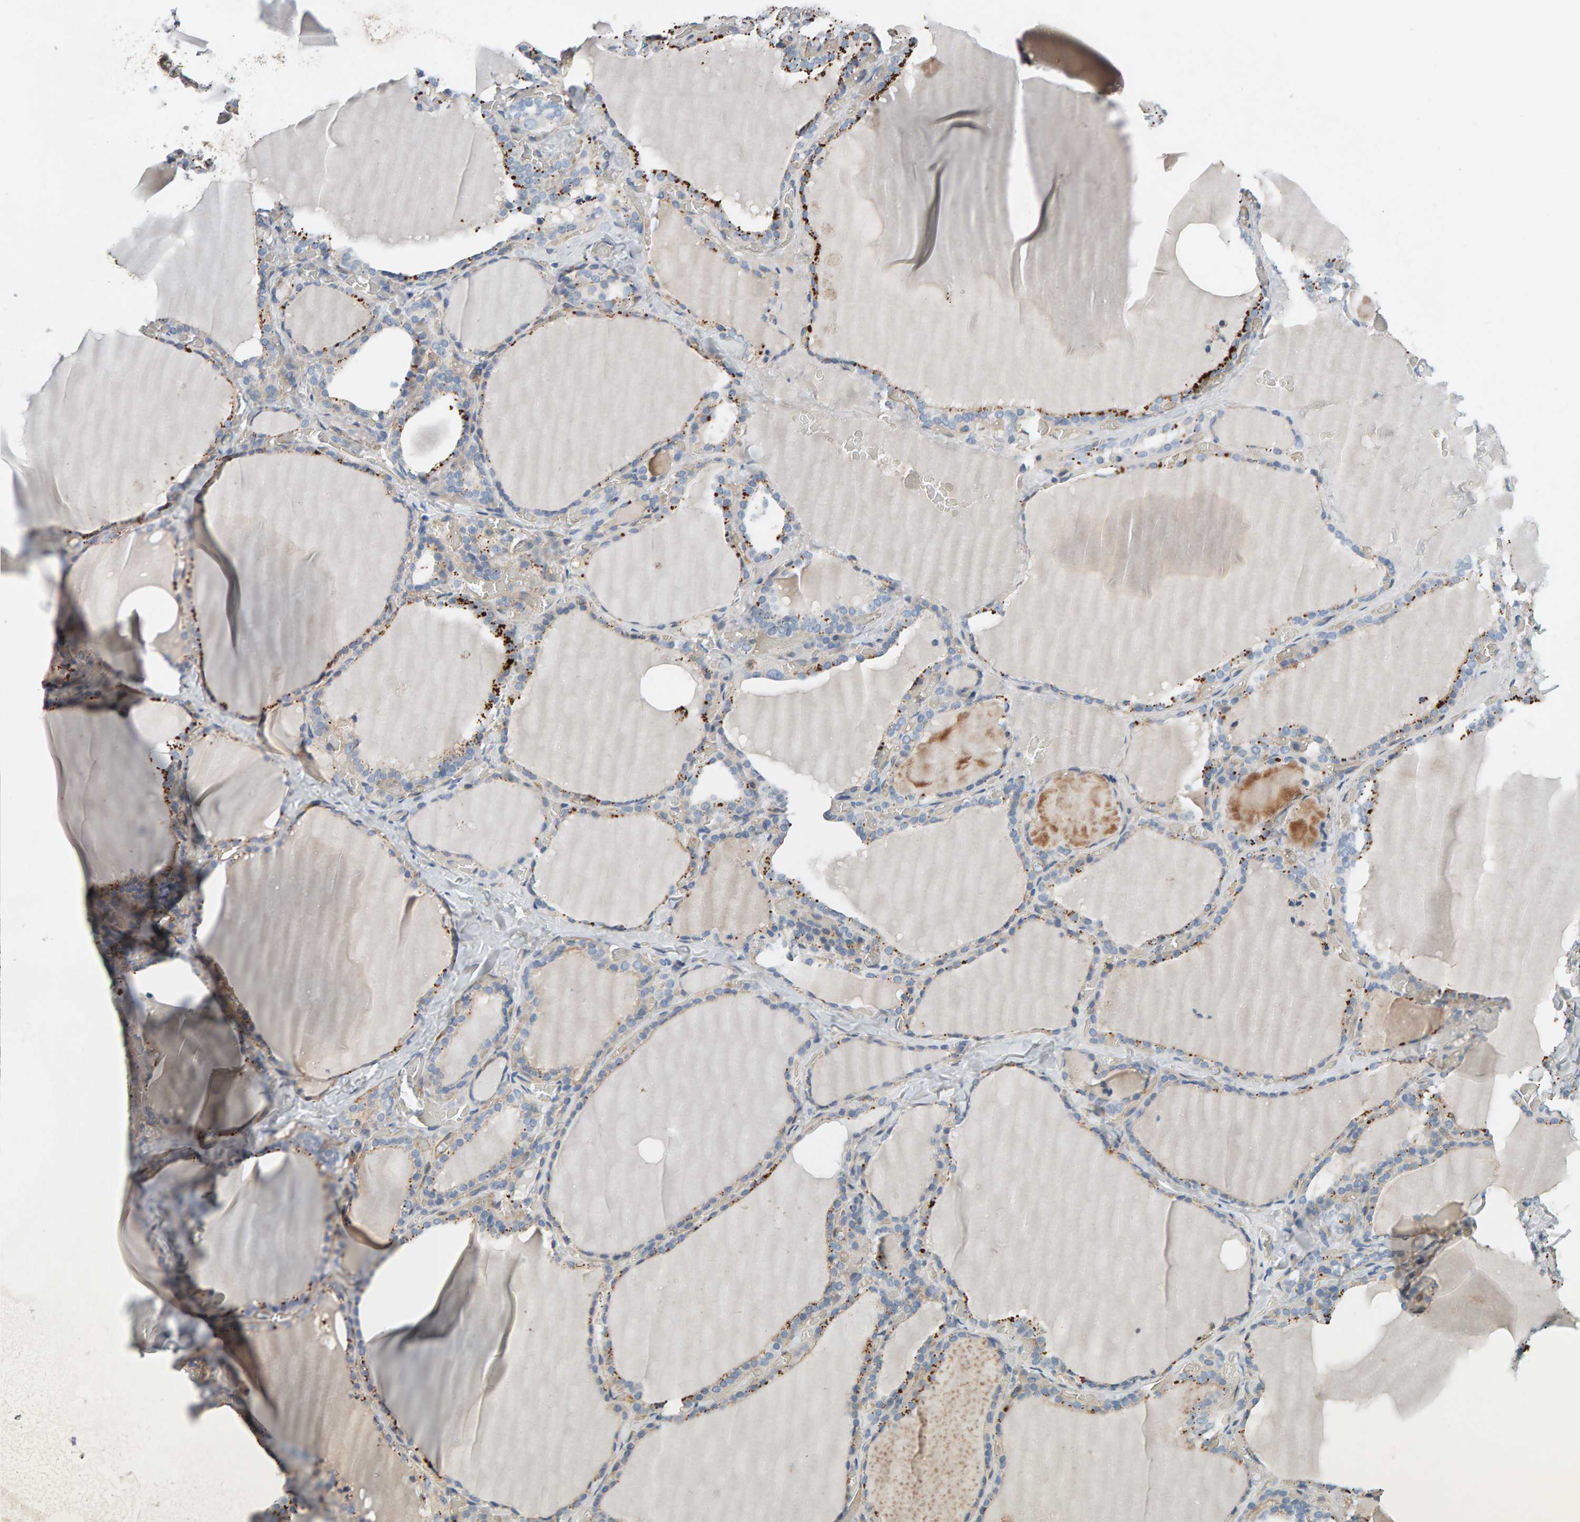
{"staining": {"intensity": "moderate", "quantity": "25%-75%", "location": "cytoplasmic/membranous"}, "tissue": "thyroid gland", "cell_type": "Glandular cells", "image_type": "normal", "snomed": [{"axis": "morphology", "description": "Normal tissue, NOS"}, {"axis": "topography", "description": "Thyroid gland"}], "caption": "Immunohistochemical staining of benign thyroid gland shows moderate cytoplasmic/membranous protein staining in about 25%-75% of glandular cells.", "gene": "FYN", "patient": {"sex": "female", "age": 22}}